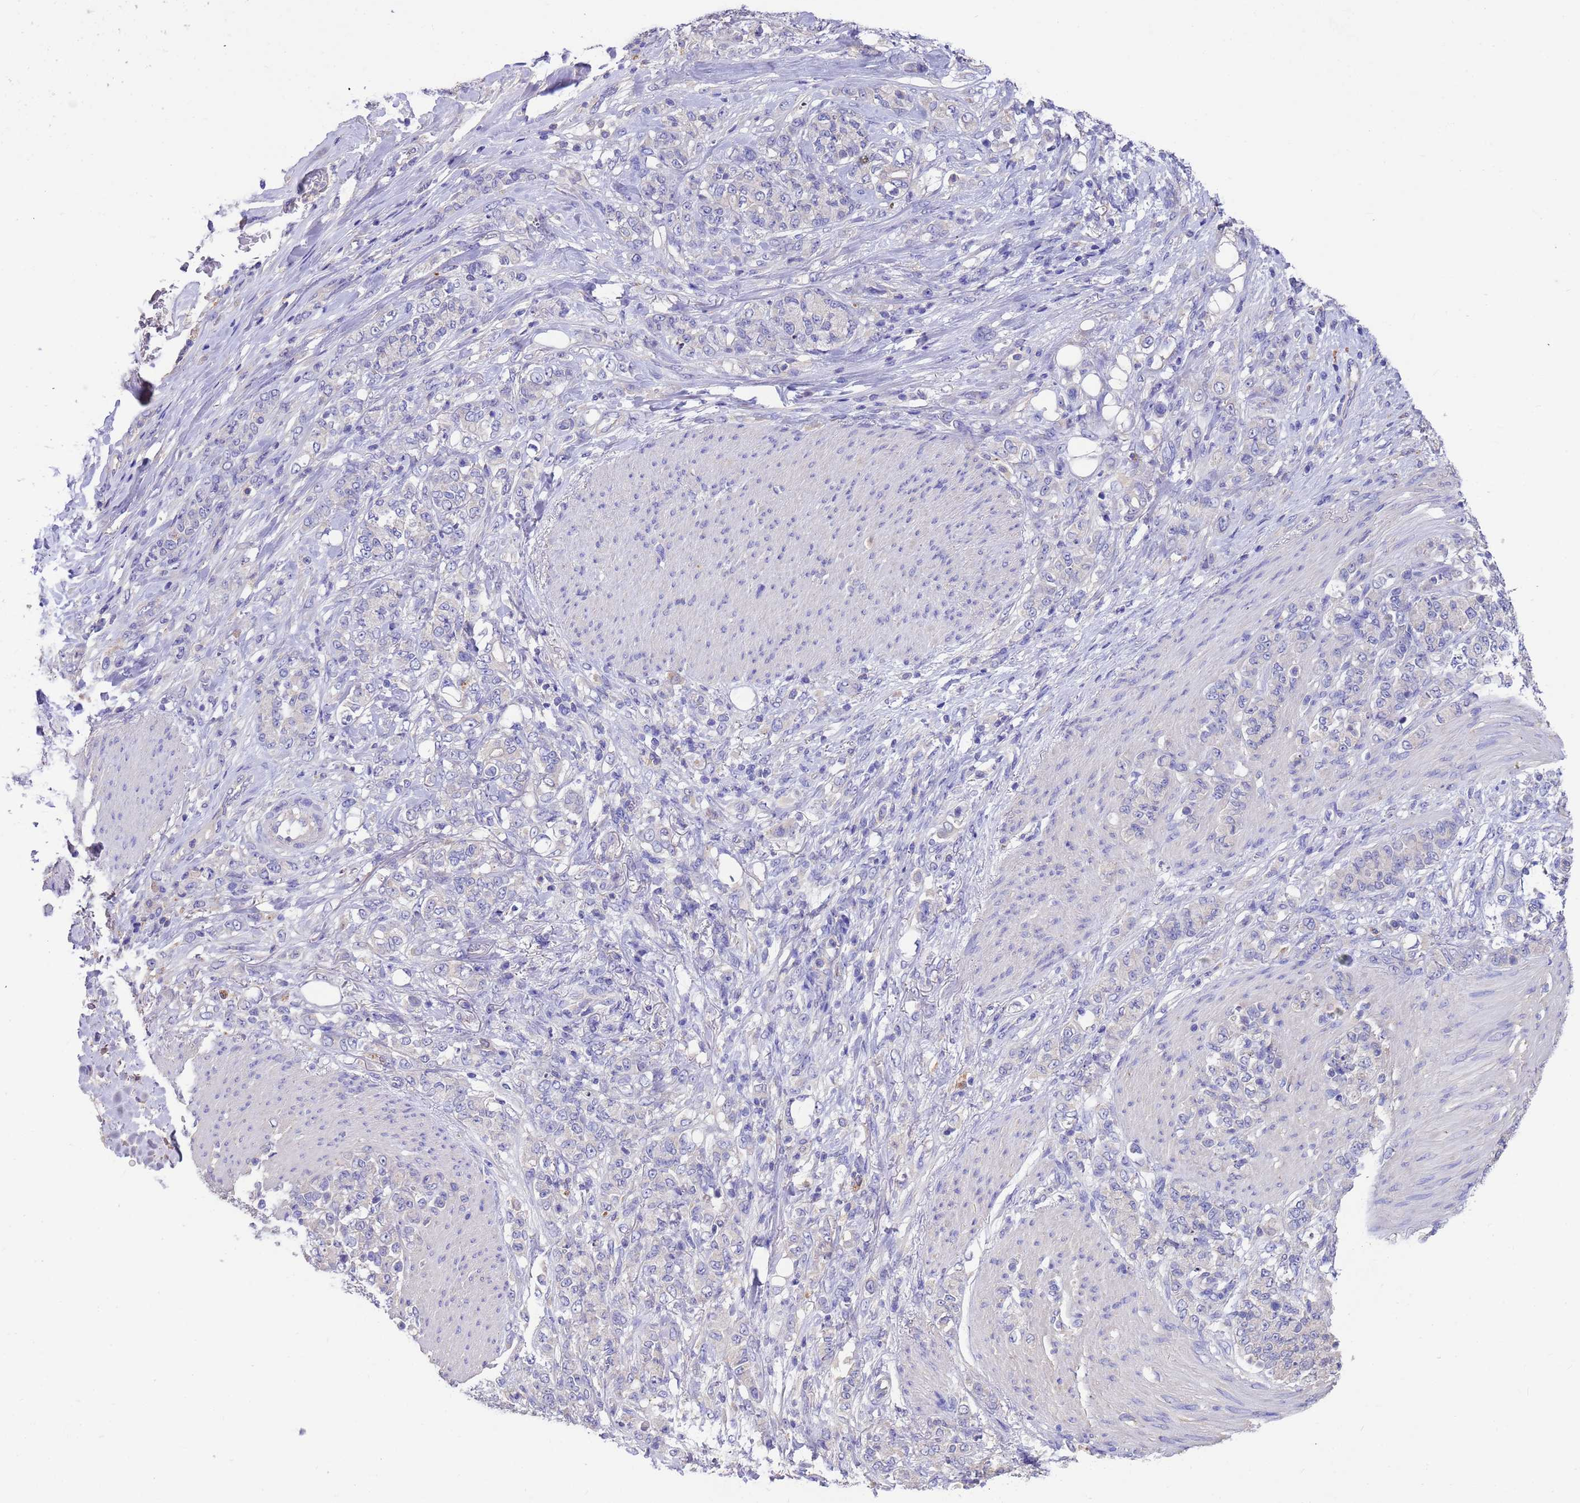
{"staining": {"intensity": "negative", "quantity": "none", "location": "none"}, "tissue": "stomach cancer", "cell_type": "Tumor cells", "image_type": "cancer", "snomed": [{"axis": "morphology", "description": "Adenocarcinoma, NOS"}, {"axis": "topography", "description": "Stomach"}], "caption": "Immunohistochemistry micrograph of neoplastic tissue: human stomach cancer (adenocarcinoma) stained with DAB displays no significant protein positivity in tumor cells.", "gene": "SRL", "patient": {"sex": "female", "age": 79}}